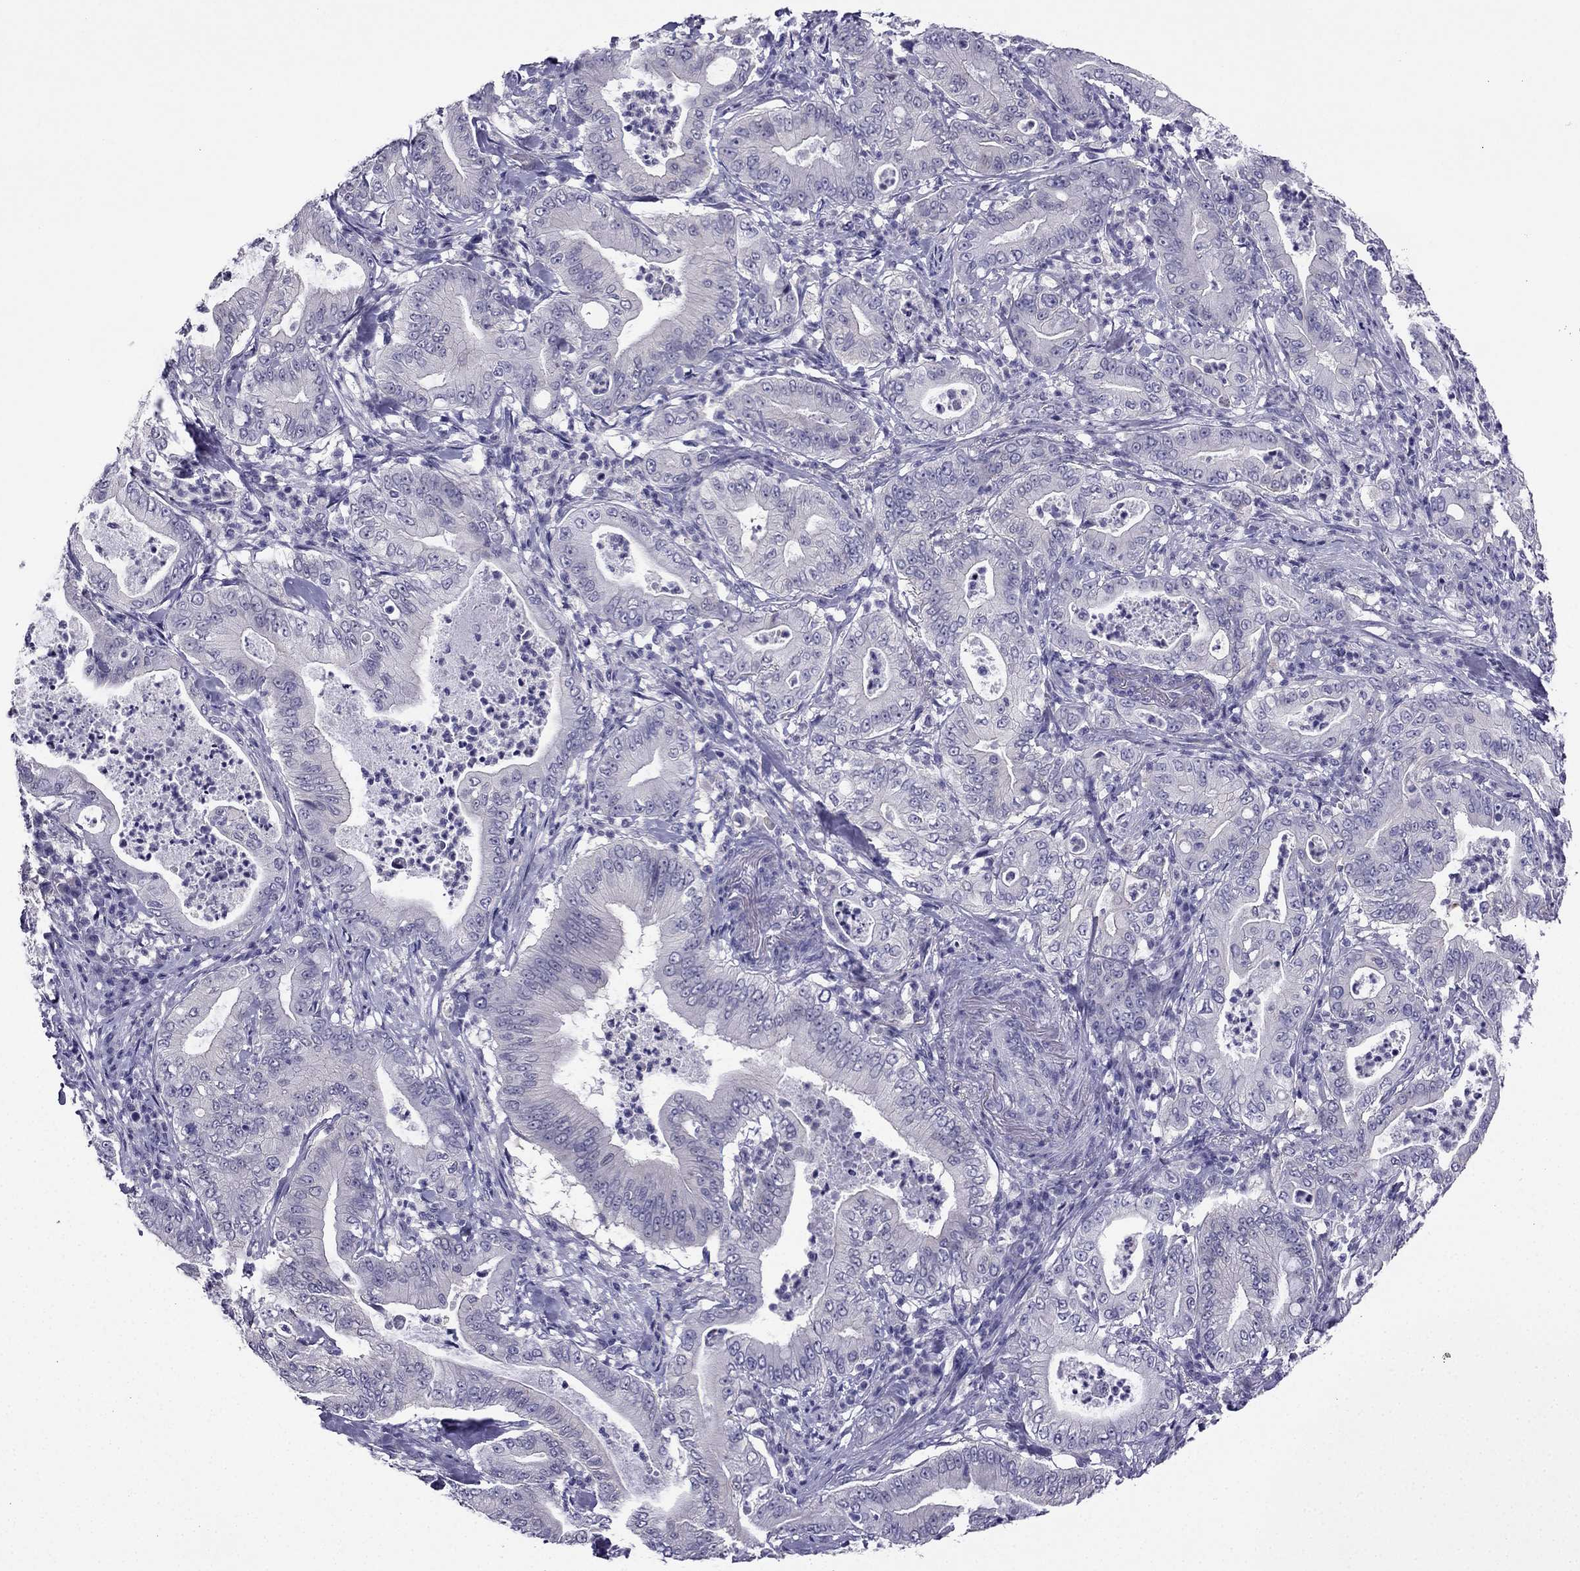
{"staining": {"intensity": "negative", "quantity": "none", "location": "none"}, "tissue": "pancreatic cancer", "cell_type": "Tumor cells", "image_type": "cancer", "snomed": [{"axis": "morphology", "description": "Adenocarcinoma, NOS"}, {"axis": "topography", "description": "Pancreas"}], "caption": "Human pancreatic cancer stained for a protein using immunohistochemistry reveals no expression in tumor cells.", "gene": "KCNJ10", "patient": {"sex": "male", "age": 71}}